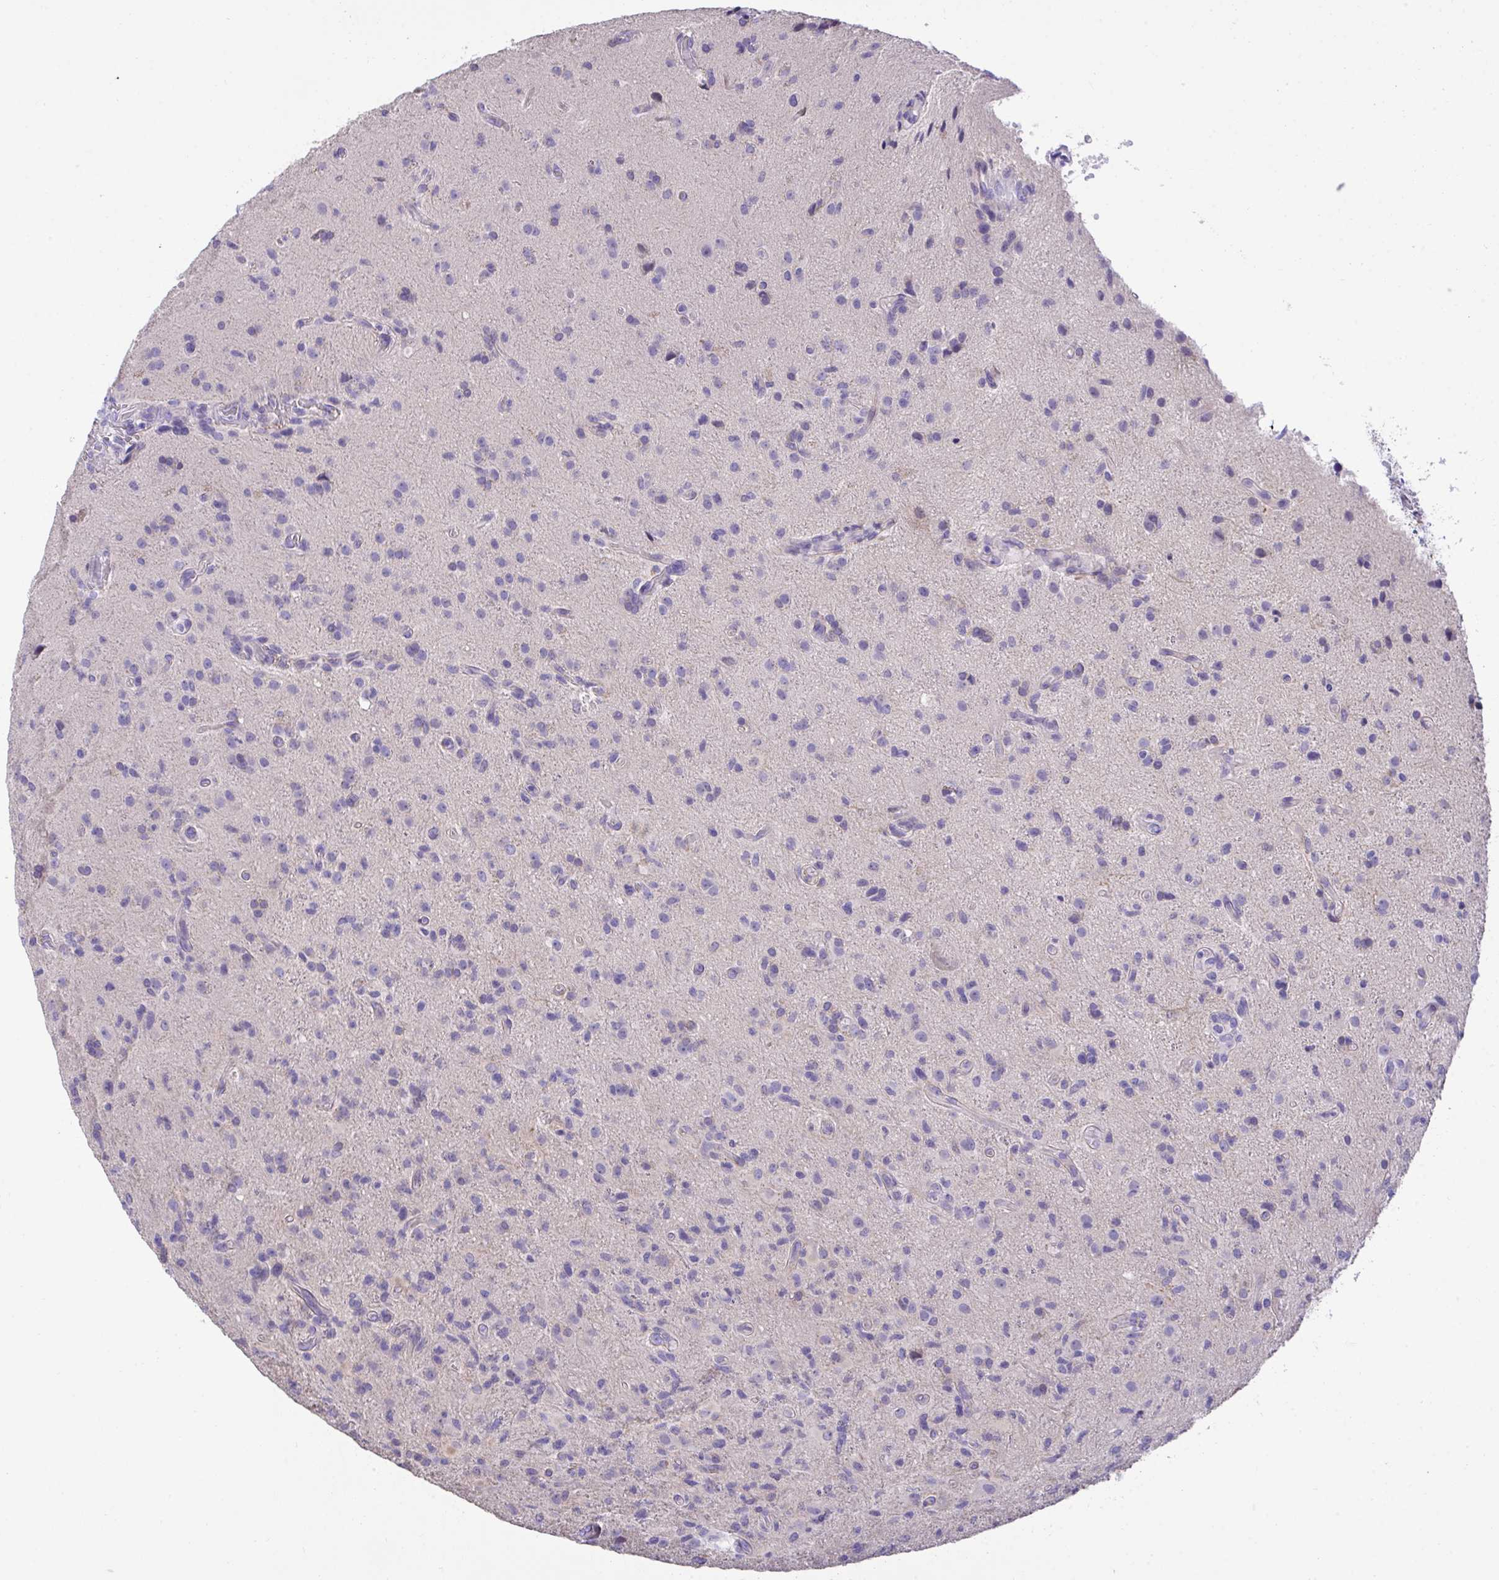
{"staining": {"intensity": "negative", "quantity": "none", "location": "none"}, "tissue": "glioma", "cell_type": "Tumor cells", "image_type": "cancer", "snomed": [{"axis": "morphology", "description": "Glioma, malignant, High grade"}, {"axis": "topography", "description": "Brain"}], "caption": "Photomicrograph shows no significant protein positivity in tumor cells of glioma.", "gene": "TMCO5A", "patient": {"sex": "male", "age": 55}}